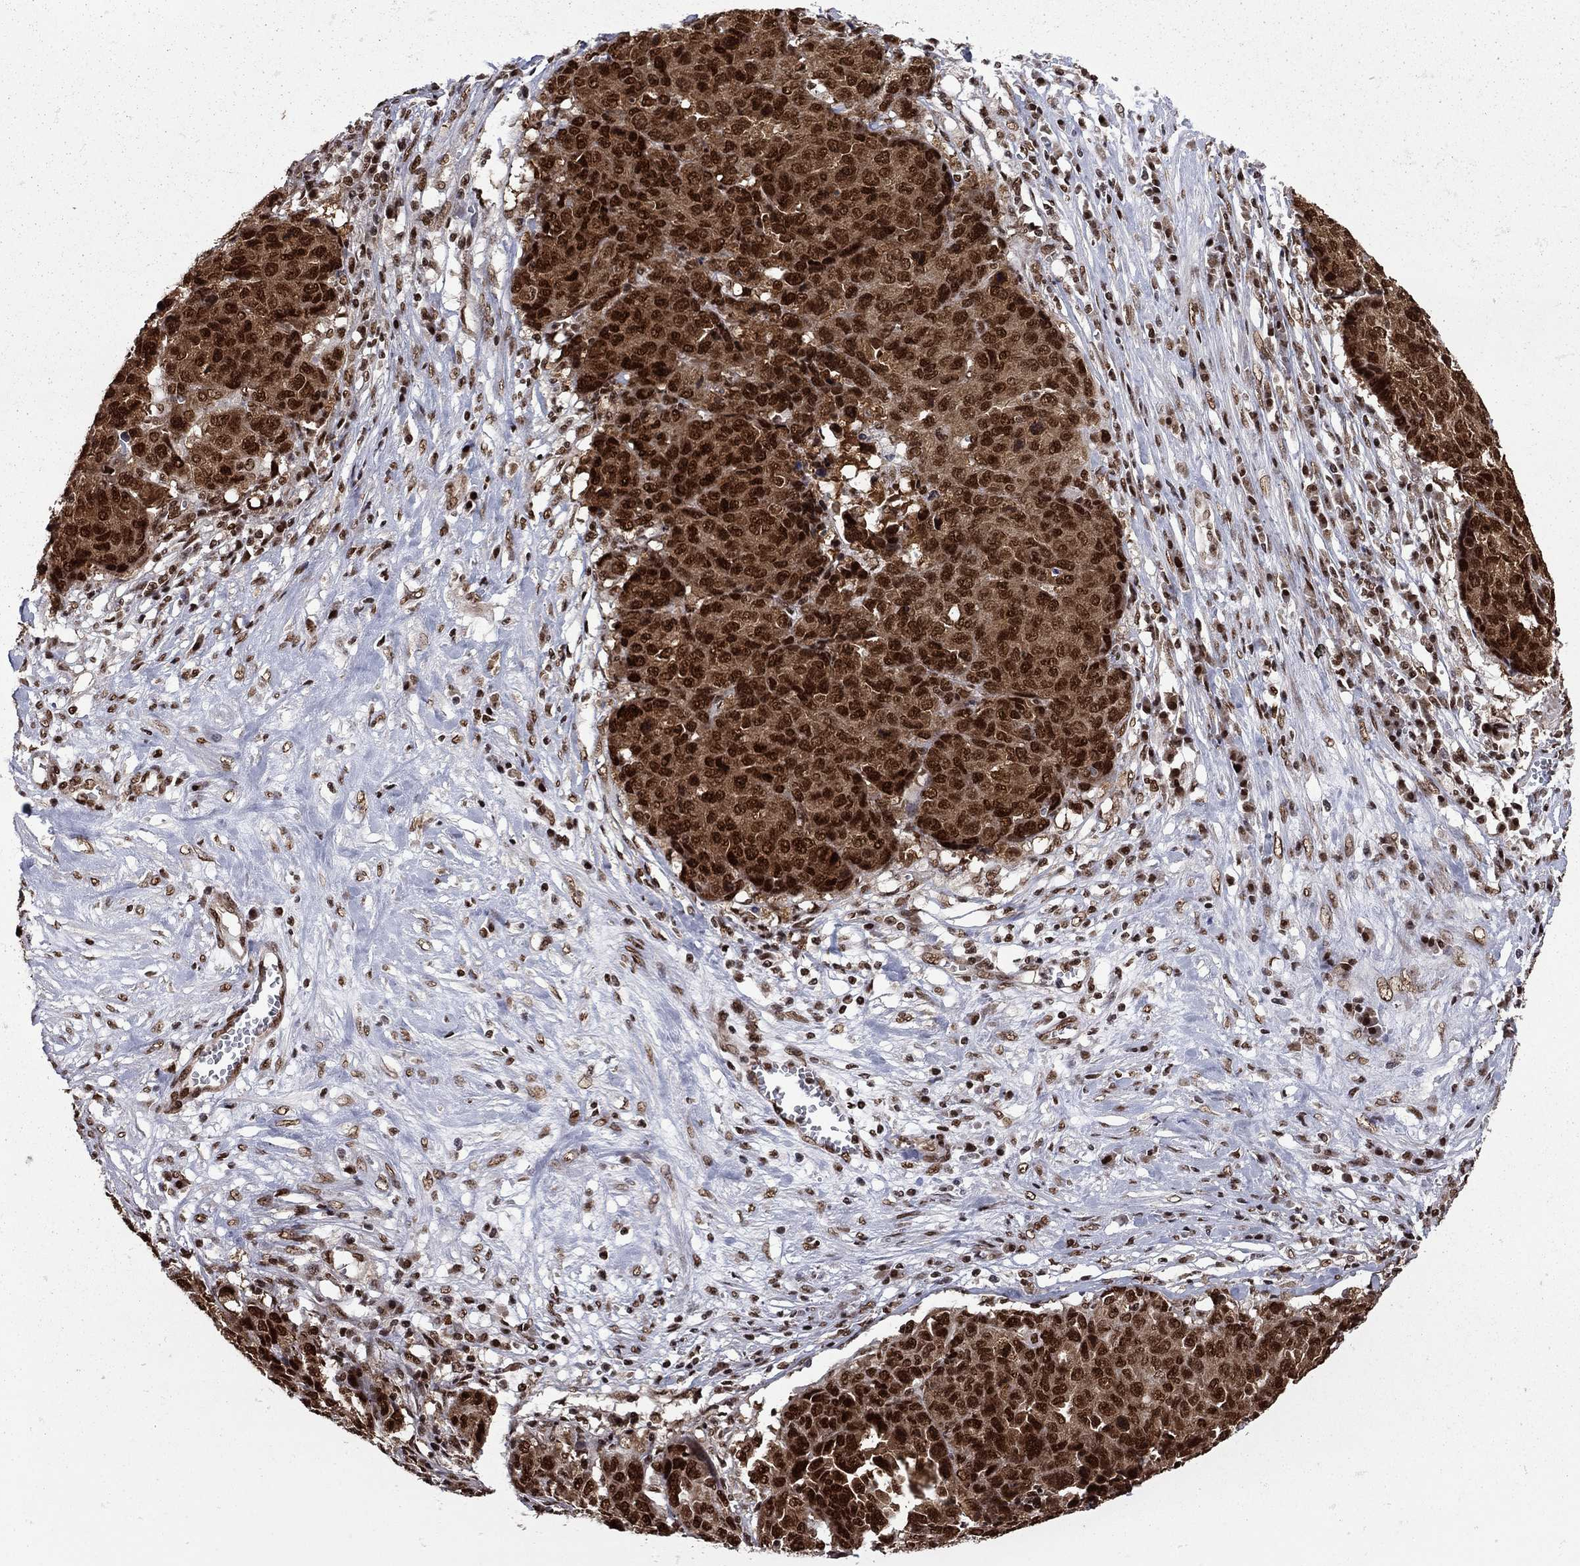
{"staining": {"intensity": "strong", "quantity": ">75%", "location": "cytoplasmic/membranous,nuclear"}, "tissue": "ovarian cancer", "cell_type": "Tumor cells", "image_type": "cancer", "snomed": [{"axis": "morphology", "description": "Cystadenocarcinoma, serous, NOS"}, {"axis": "topography", "description": "Ovary"}], "caption": "The histopathology image exhibits immunohistochemical staining of serous cystadenocarcinoma (ovarian). There is strong cytoplasmic/membranous and nuclear expression is present in about >75% of tumor cells.", "gene": "MED25", "patient": {"sex": "female", "age": 87}}